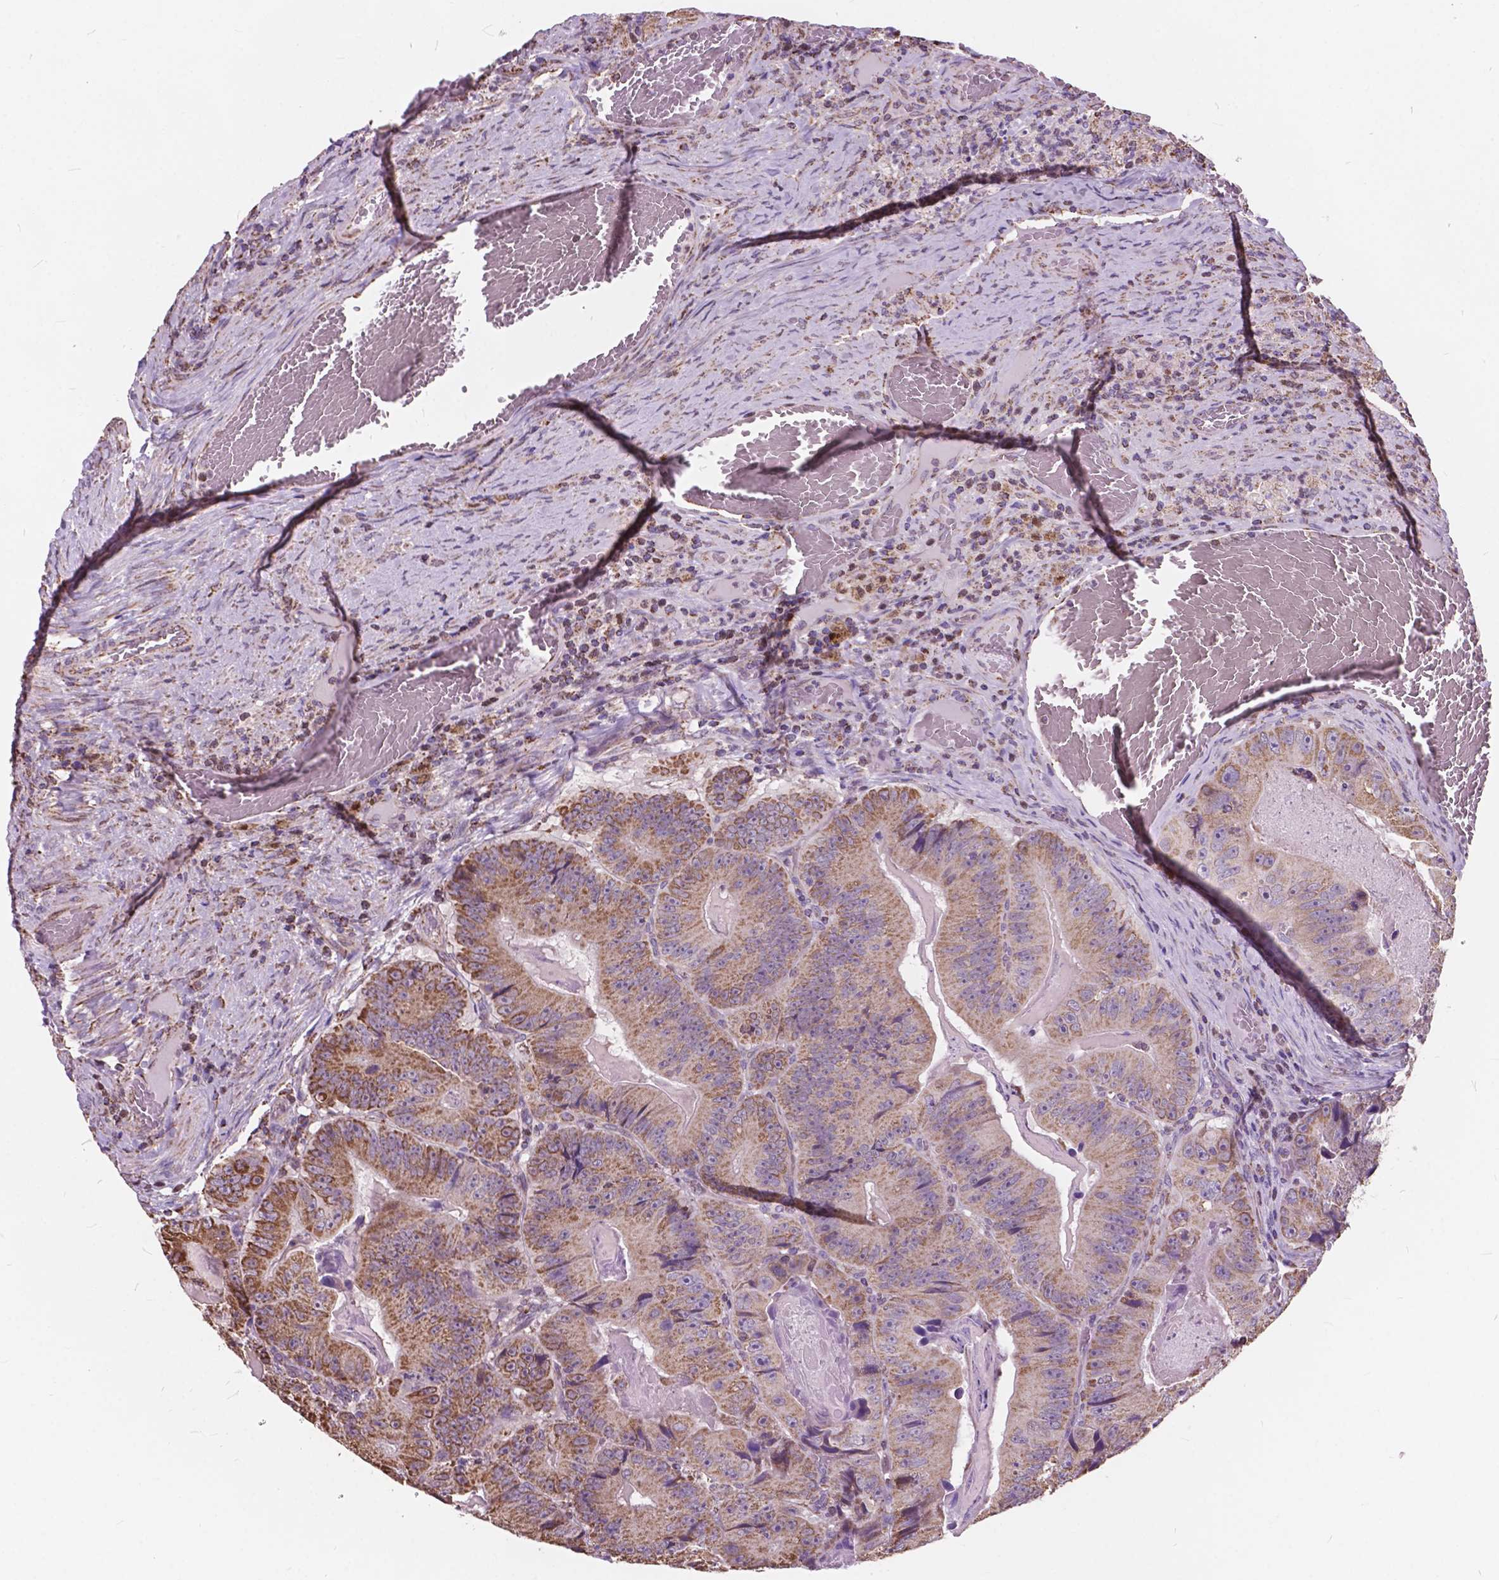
{"staining": {"intensity": "moderate", "quantity": ">75%", "location": "cytoplasmic/membranous"}, "tissue": "colorectal cancer", "cell_type": "Tumor cells", "image_type": "cancer", "snomed": [{"axis": "morphology", "description": "Adenocarcinoma, NOS"}, {"axis": "topography", "description": "Colon"}], "caption": "Protein staining of colorectal cancer tissue reveals moderate cytoplasmic/membranous staining in approximately >75% of tumor cells. The protein of interest is stained brown, and the nuclei are stained in blue (DAB (3,3'-diaminobenzidine) IHC with brightfield microscopy, high magnification).", "gene": "SCOC", "patient": {"sex": "female", "age": 86}}